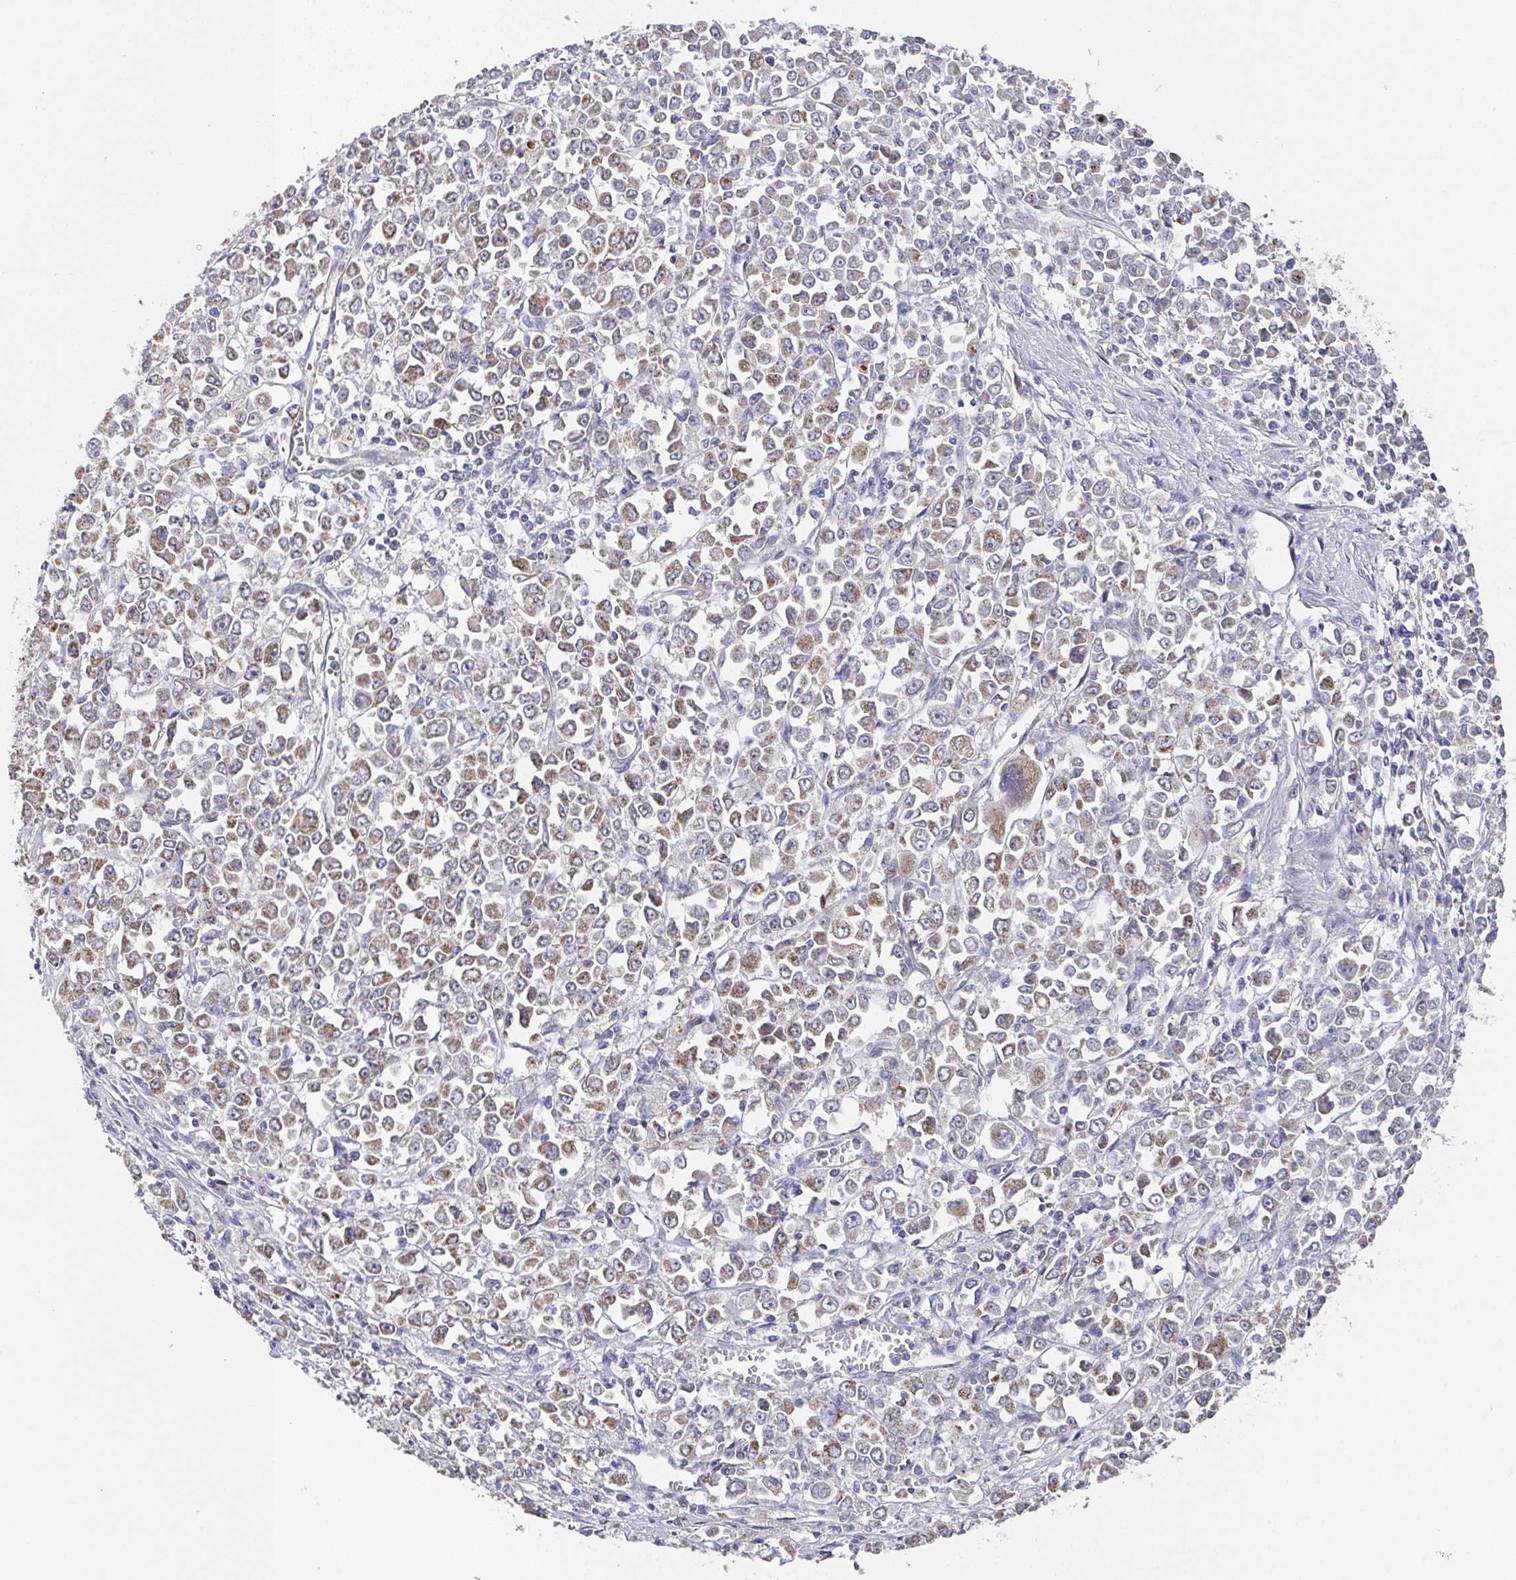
{"staining": {"intensity": "weak", "quantity": ">75%", "location": "cytoplasmic/membranous"}, "tissue": "stomach cancer", "cell_type": "Tumor cells", "image_type": "cancer", "snomed": [{"axis": "morphology", "description": "Adenocarcinoma, NOS"}, {"axis": "topography", "description": "Stomach, upper"}], "caption": "Immunohistochemistry (IHC) photomicrograph of stomach cancer (adenocarcinoma) stained for a protein (brown), which shows low levels of weak cytoplasmic/membranous positivity in about >75% of tumor cells.", "gene": "MT-ND3", "patient": {"sex": "male", "age": 70}}